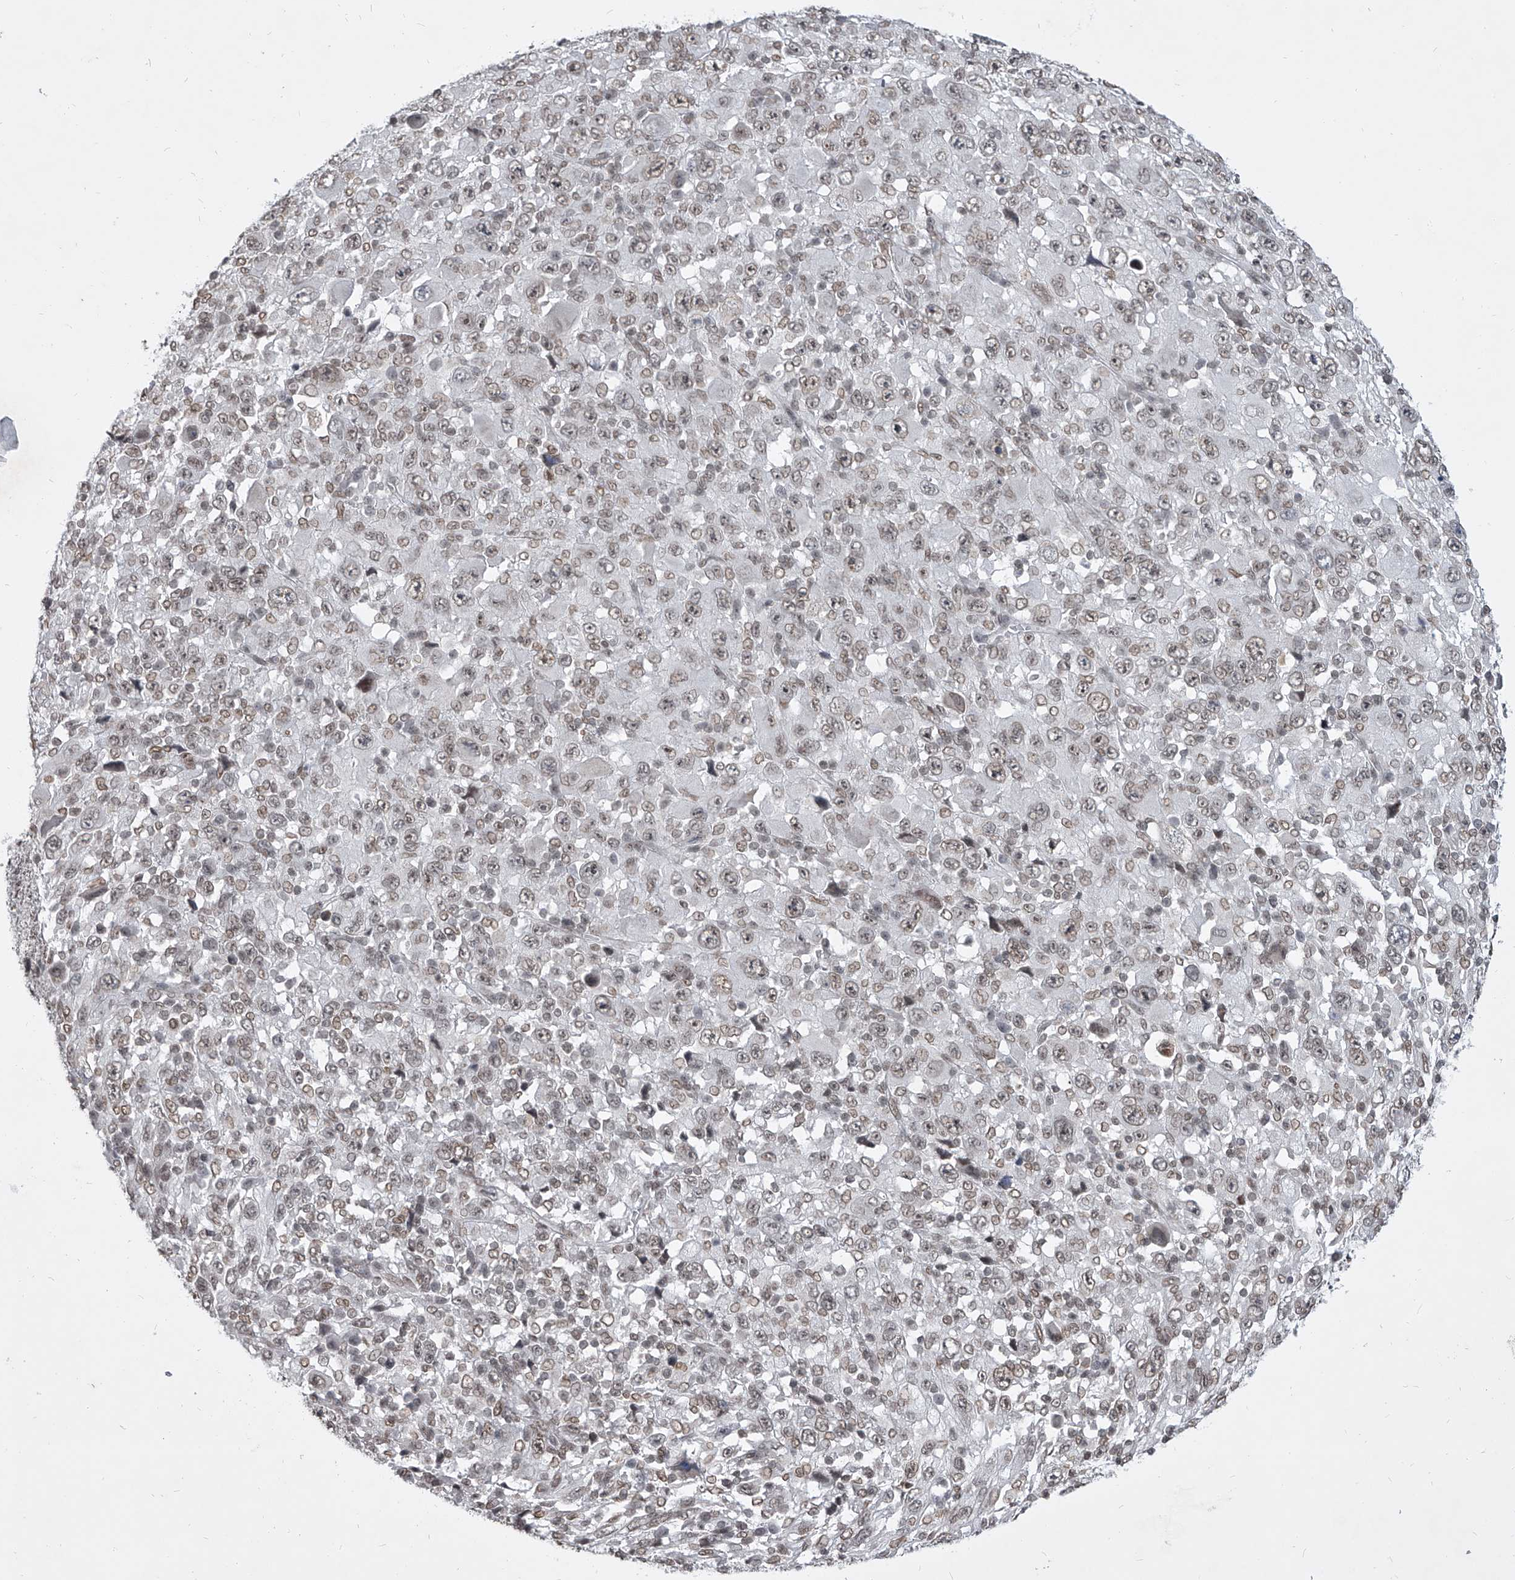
{"staining": {"intensity": "weak", "quantity": "25%-75%", "location": "nuclear"}, "tissue": "melanoma", "cell_type": "Tumor cells", "image_type": "cancer", "snomed": [{"axis": "morphology", "description": "Malignant melanoma, Metastatic site"}, {"axis": "topography", "description": "Skin"}], "caption": "An immunohistochemistry (IHC) histopathology image of tumor tissue is shown. Protein staining in brown labels weak nuclear positivity in melanoma within tumor cells. (DAB (3,3'-diaminobenzidine) IHC, brown staining for protein, blue staining for nuclei).", "gene": "PPIL4", "patient": {"sex": "female", "age": 56}}